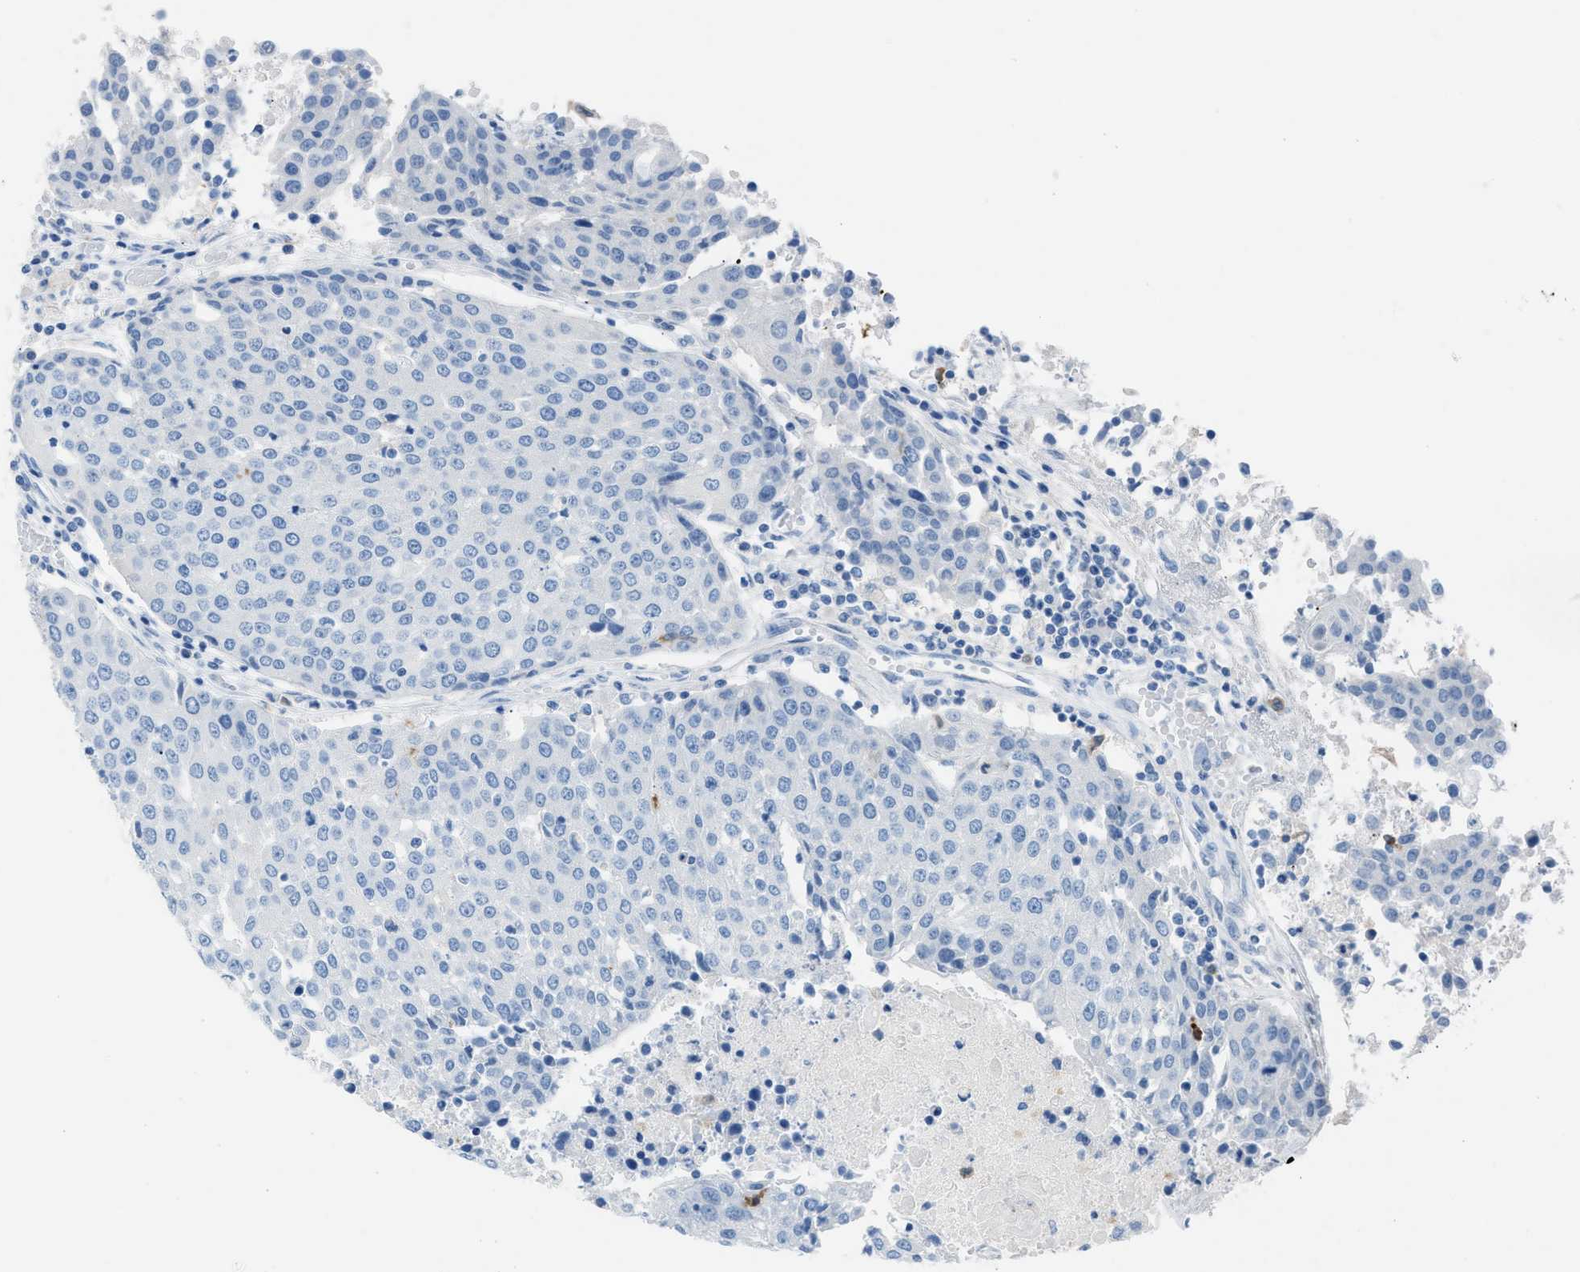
{"staining": {"intensity": "negative", "quantity": "none", "location": "none"}, "tissue": "urothelial cancer", "cell_type": "Tumor cells", "image_type": "cancer", "snomed": [{"axis": "morphology", "description": "Urothelial carcinoma, High grade"}, {"axis": "topography", "description": "Urinary bladder"}], "caption": "IHC of urothelial cancer exhibits no staining in tumor cells. The staining was performed using DAB to visualize the protein expression in brown, while the nuclei were stained in blue with hematoxylin (Magnification: 20x).", "gene": "CLEC10A", "patient": {"sex": "female", "age": 85}}